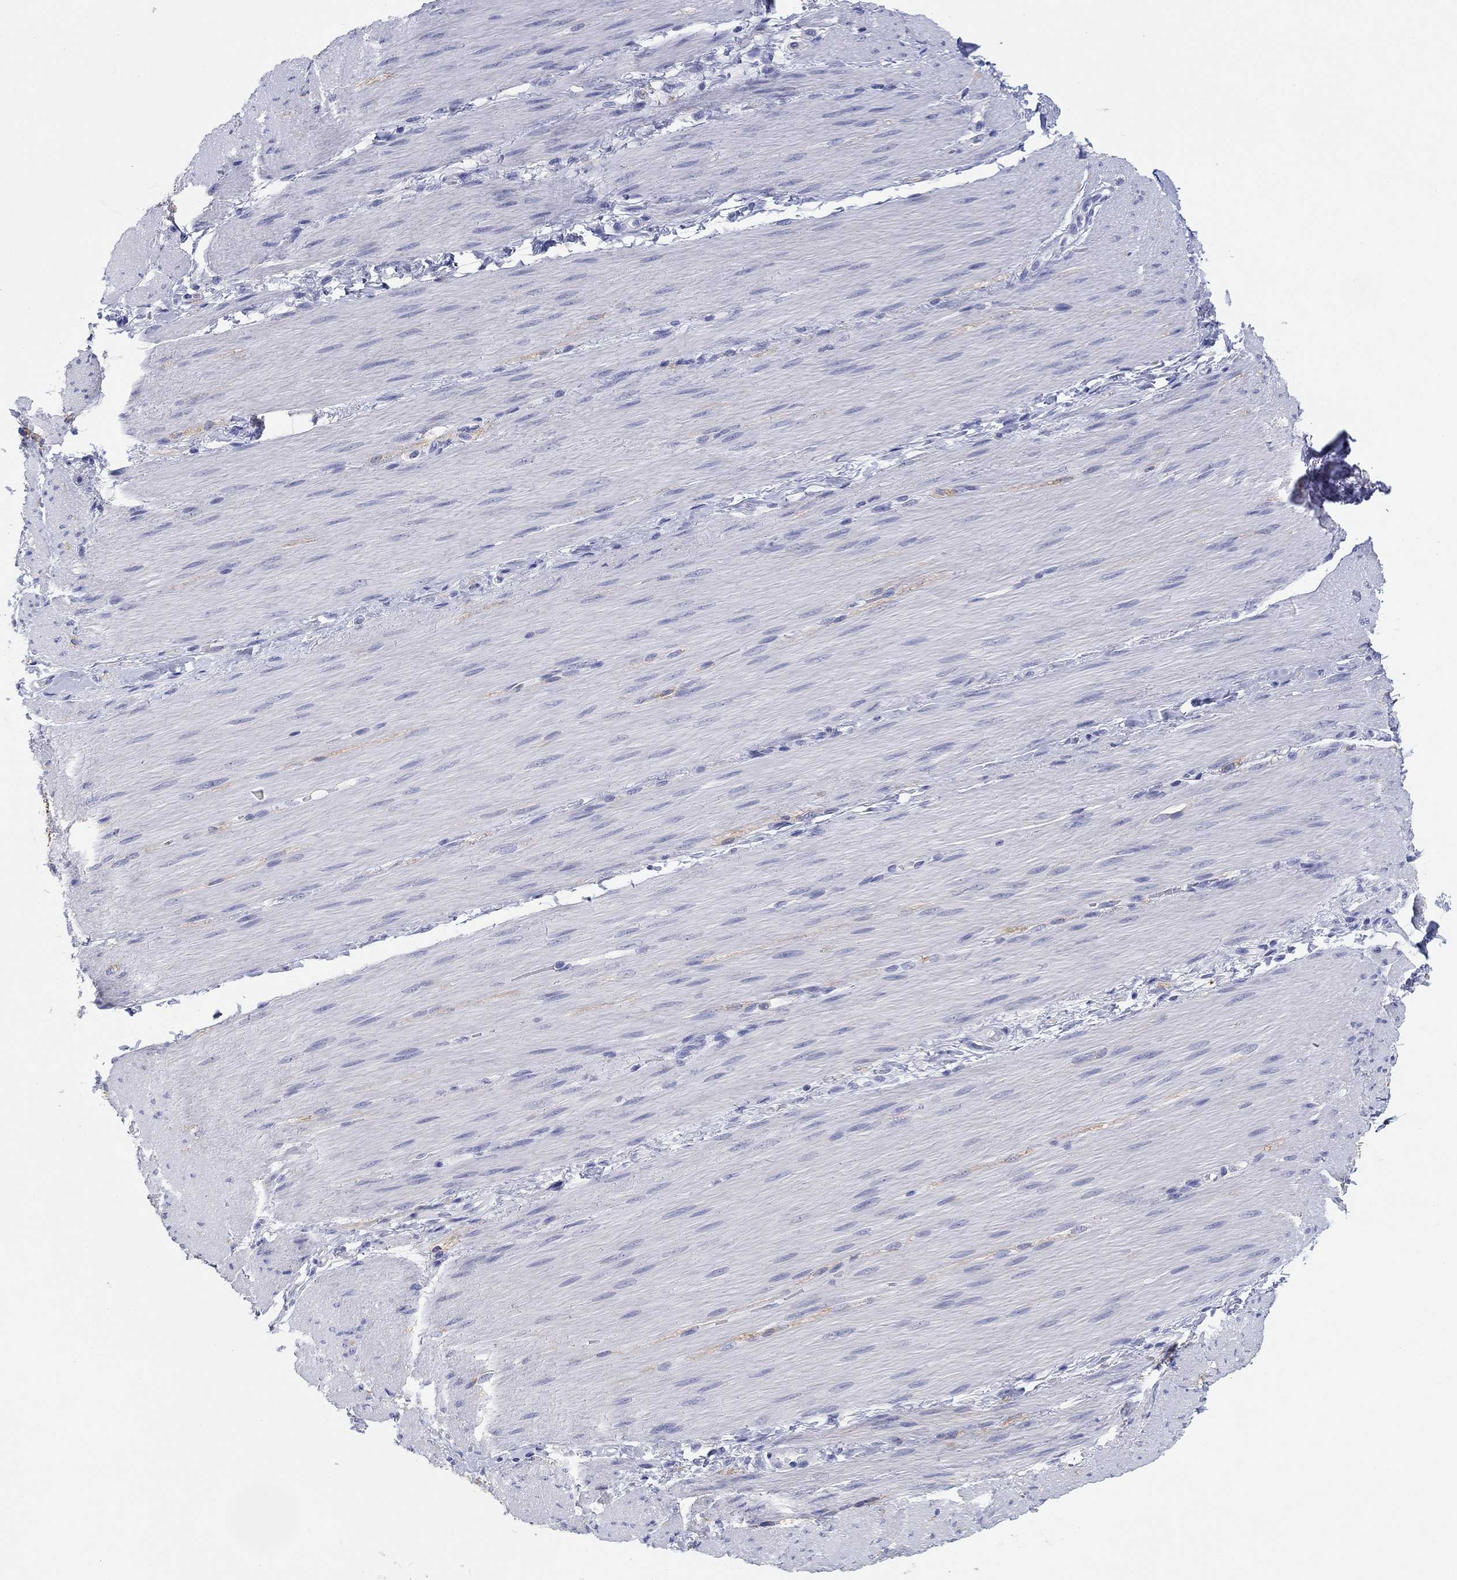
{"staining": {"intensity": "negative", "quantity": "none", "location": "none"}, "tissue": "adipose tissue", "cell_type": "Adipocytes", "image_type": "normal", "snomed": [{"axis": "morphology", "description": "Normal tissue, NOS"}, {"axis": "topography", "description": "Smooth muscle"}, {"axis": "topography", "description": "Duodenum"}, {"axis": "topography", "description": "Peripheral nerve tissue"}], "caption": "Protein analysis of benign adipose tissue demonstrates no significant staining in adipocytes.", "gene": "ATP1B1", "patient": {"sex": "female", "age": 61}}